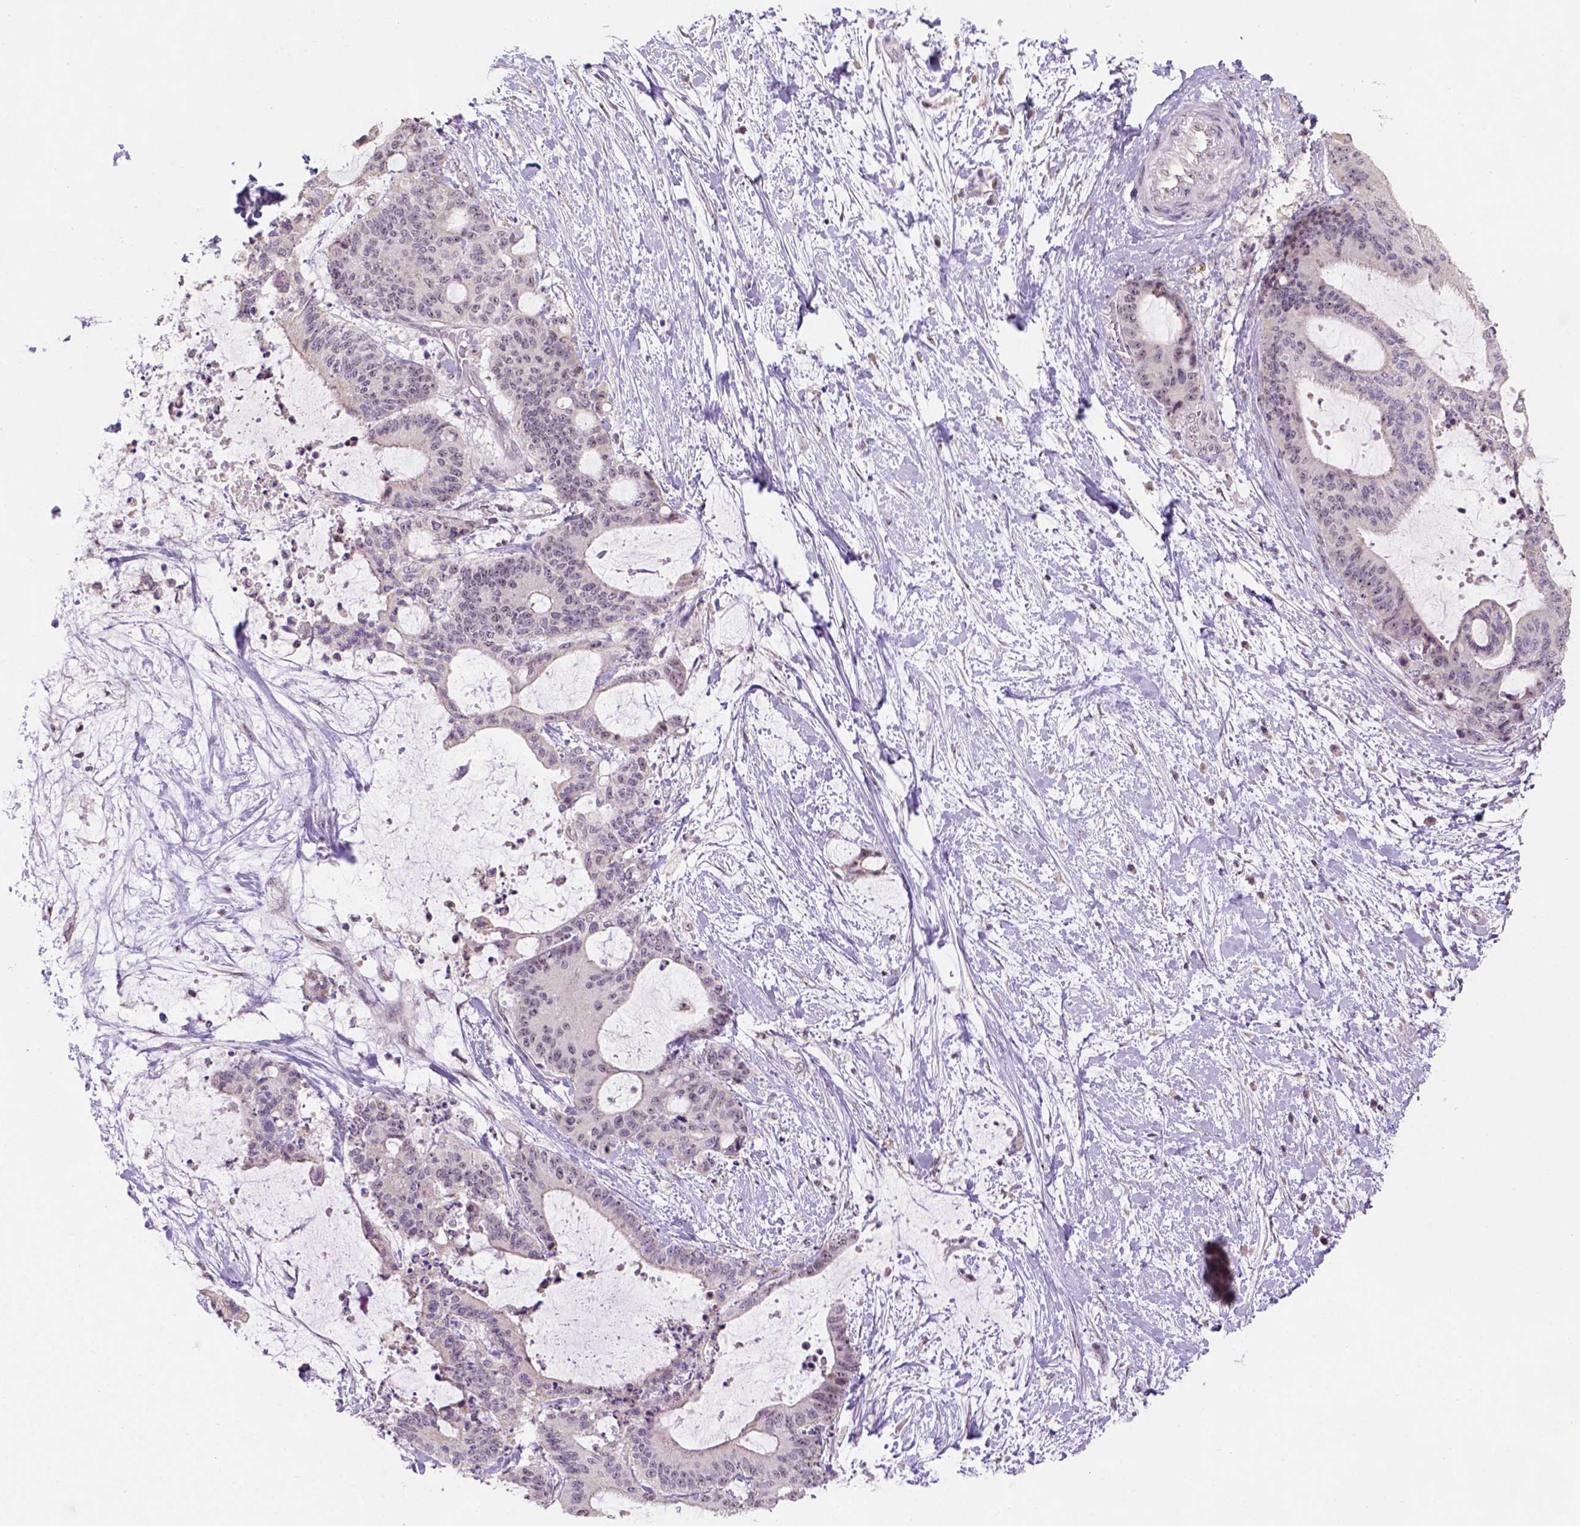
{"staining": {"intensity": "moderate", "quantity": "<25%", "location": "nuclear"}, "tissue": "liver cancer", "cell_type": "Tumor cells", "image_type": "cancer", "snomed": [{"axis": "morphology", "description": "Cholangiocarcinoma"}, {"axis": "topography", "description": "Liver"}], "caption": "Immunohistochemistry (IHC) micrograph of neoplastic tissue: liver cholangiocarcinoma stained using immunohistochemistry (IHC) demonstrates low levels of moderate protein expression localized specifically in the nuclear of tumor cells, appearing as a nuclear brown color.", "gene": "DDX50", "patient": {"sex": "female", "age": 73}}